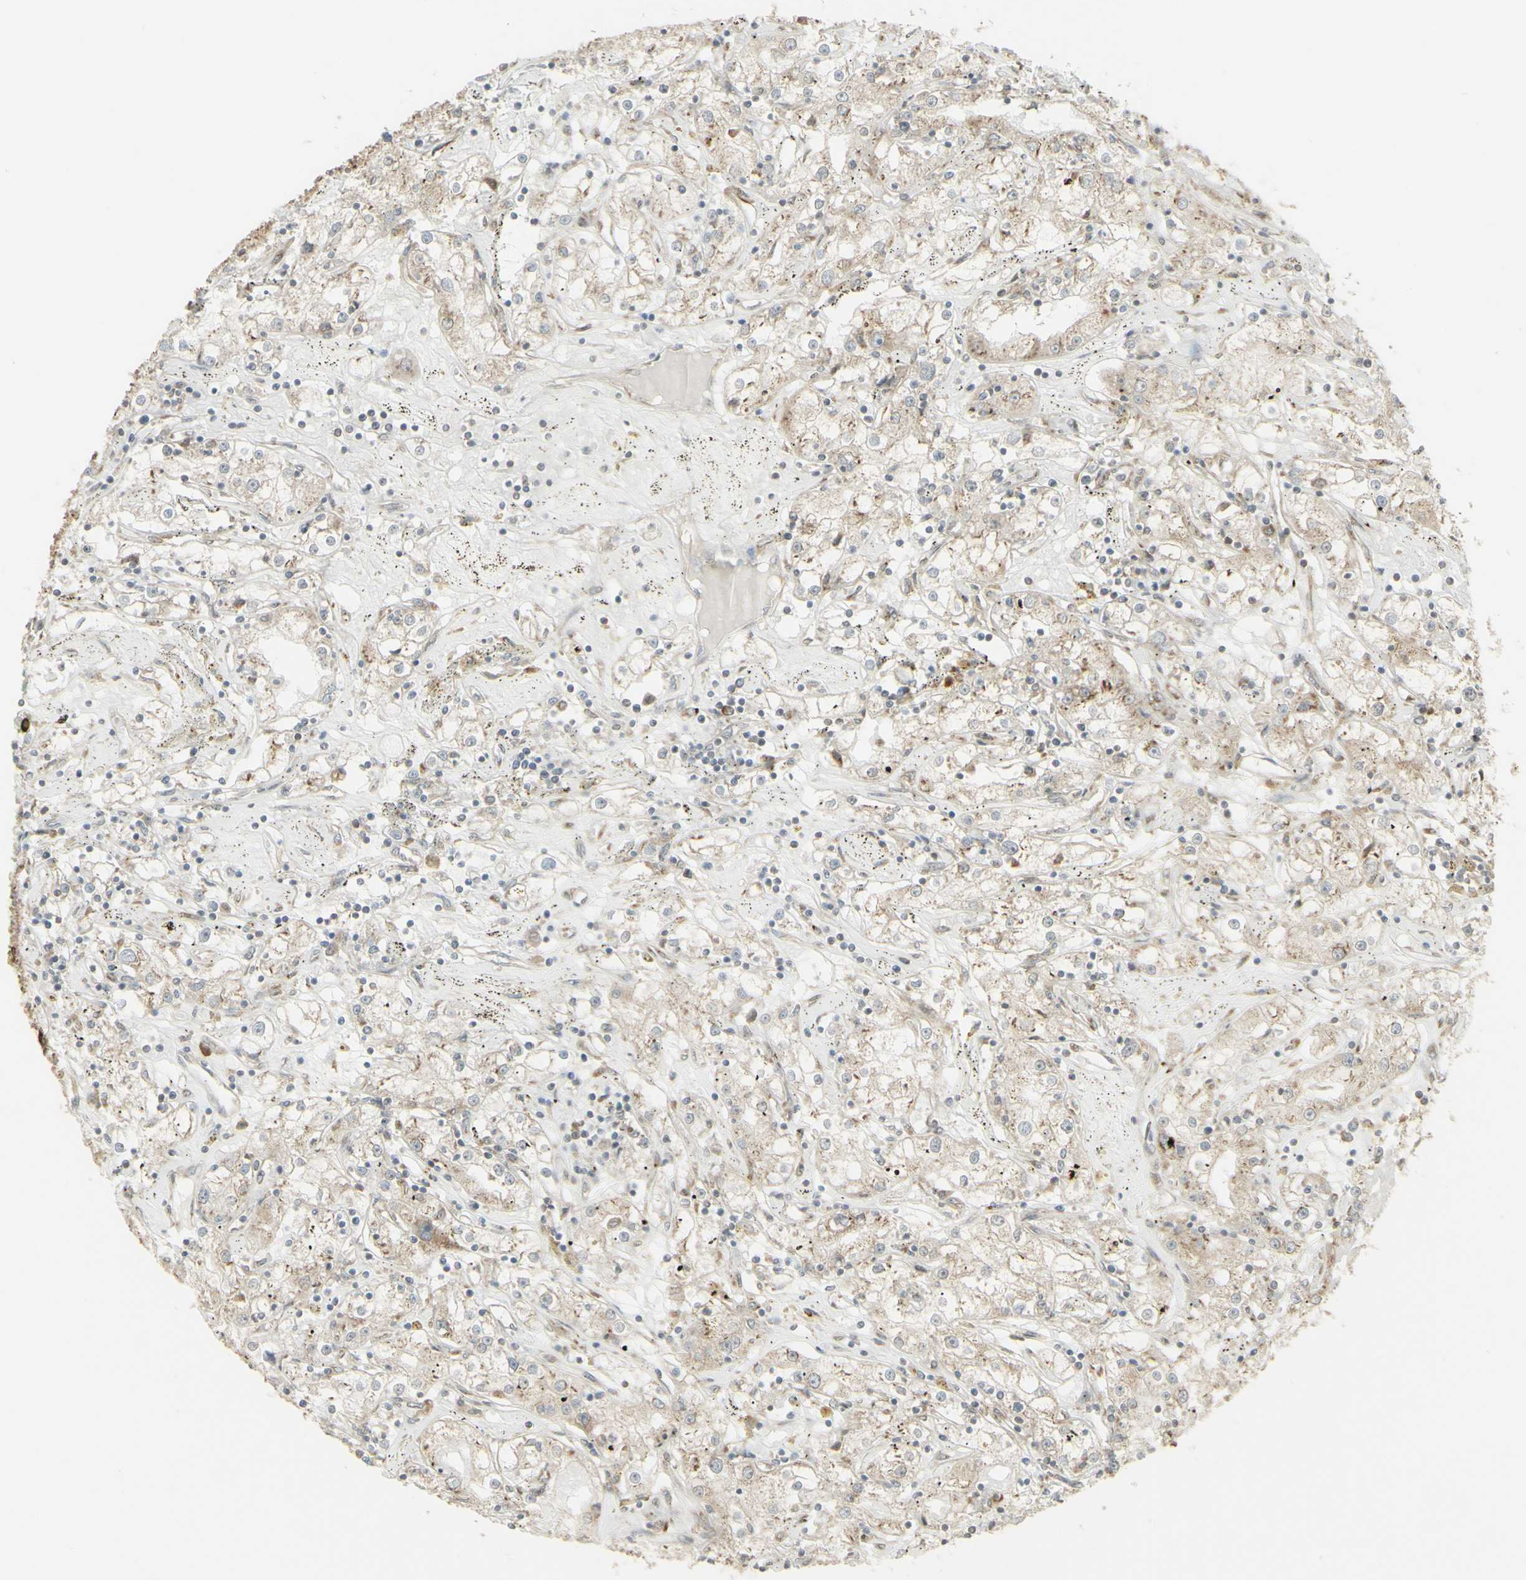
{"staining": {"intensity": "weak", "quantity": ">75%", "location": "cytoplasmic/membranous"}, "tissue": "renal cancer", "cell_type": "Tumor cells", "image_type": "cancer", "snomed": [{"axis": "morphology", "description": "Adenocarcinoma, NOS"}, {"axis": "topography", "description": "Kidney"}], "caption": "Immunohistochemistry image of neoplastic tissue: human renal cancer stained using immunohistochemistry demonstrates low levels of weak protein expression localized specifically in the cytoplasmic/membranous of tumor cells, appearing as a cytoplasmic/membranous brown color.", "gene": "FKBP3", "patient": {"sex": "male", "age": 56}}